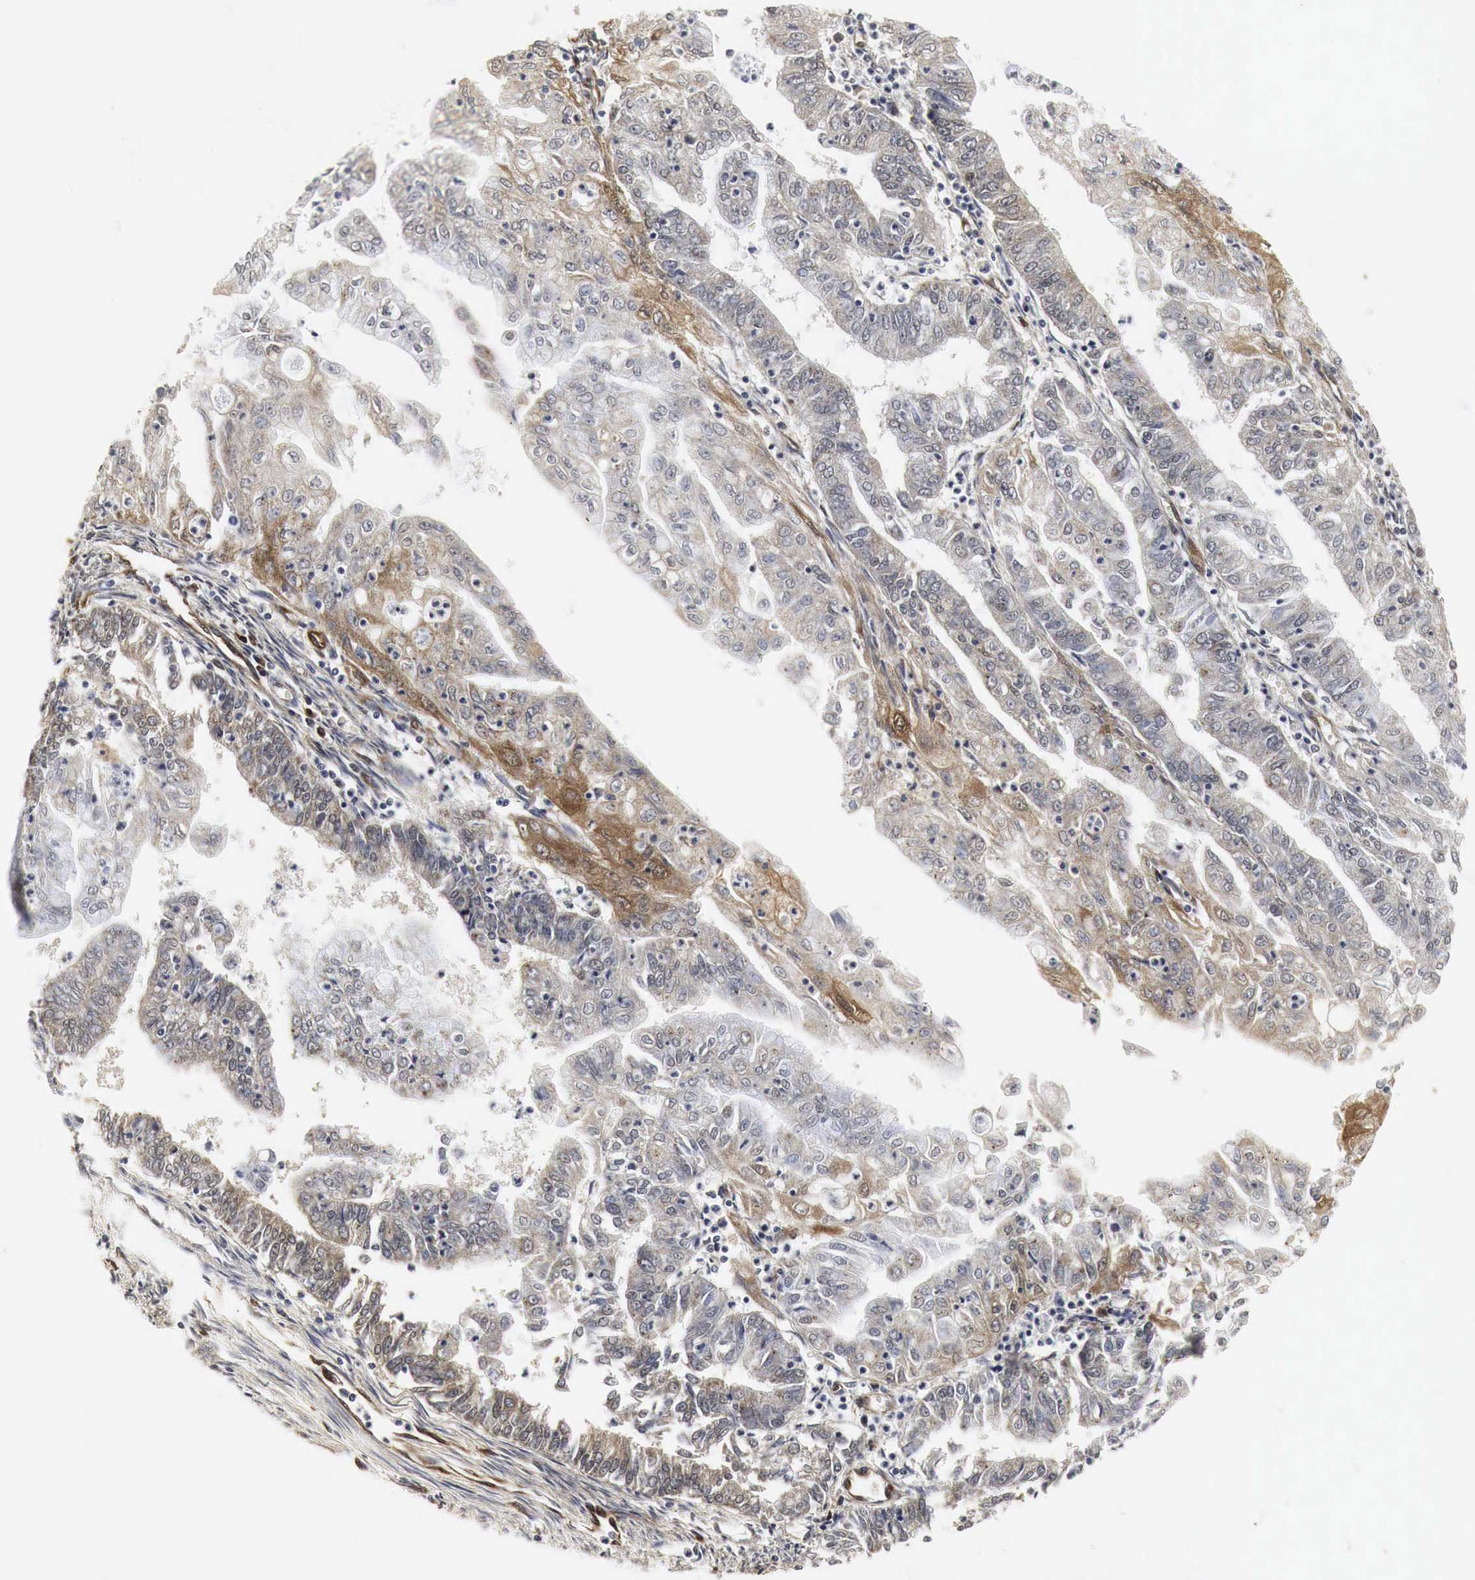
{"staining": {"intensity": "moderate", "quantity": "25%-75%", "location": "cytoplasmic/membranous"}, "tissue": "endometrial cancer", "cell_type": "Tumor cells", "image_type": "cancer", "snomed": [{"axis": "morphology", "description": "Adenocarcinoma, NOS"}, {"axis": "topography", "description": "Endometrium"}], "caption": "Tumor cells show medium levels of moderate cytoplasmic/membranous staining in about 25%-75% of cells in endometrial cancer. (Stains: DAB in brown, nuclei in blue, Microscopy: brightfield microscopy at high magnification).", "gene": "SPIN1", "patient": {"sex": "female", "age": 75}}